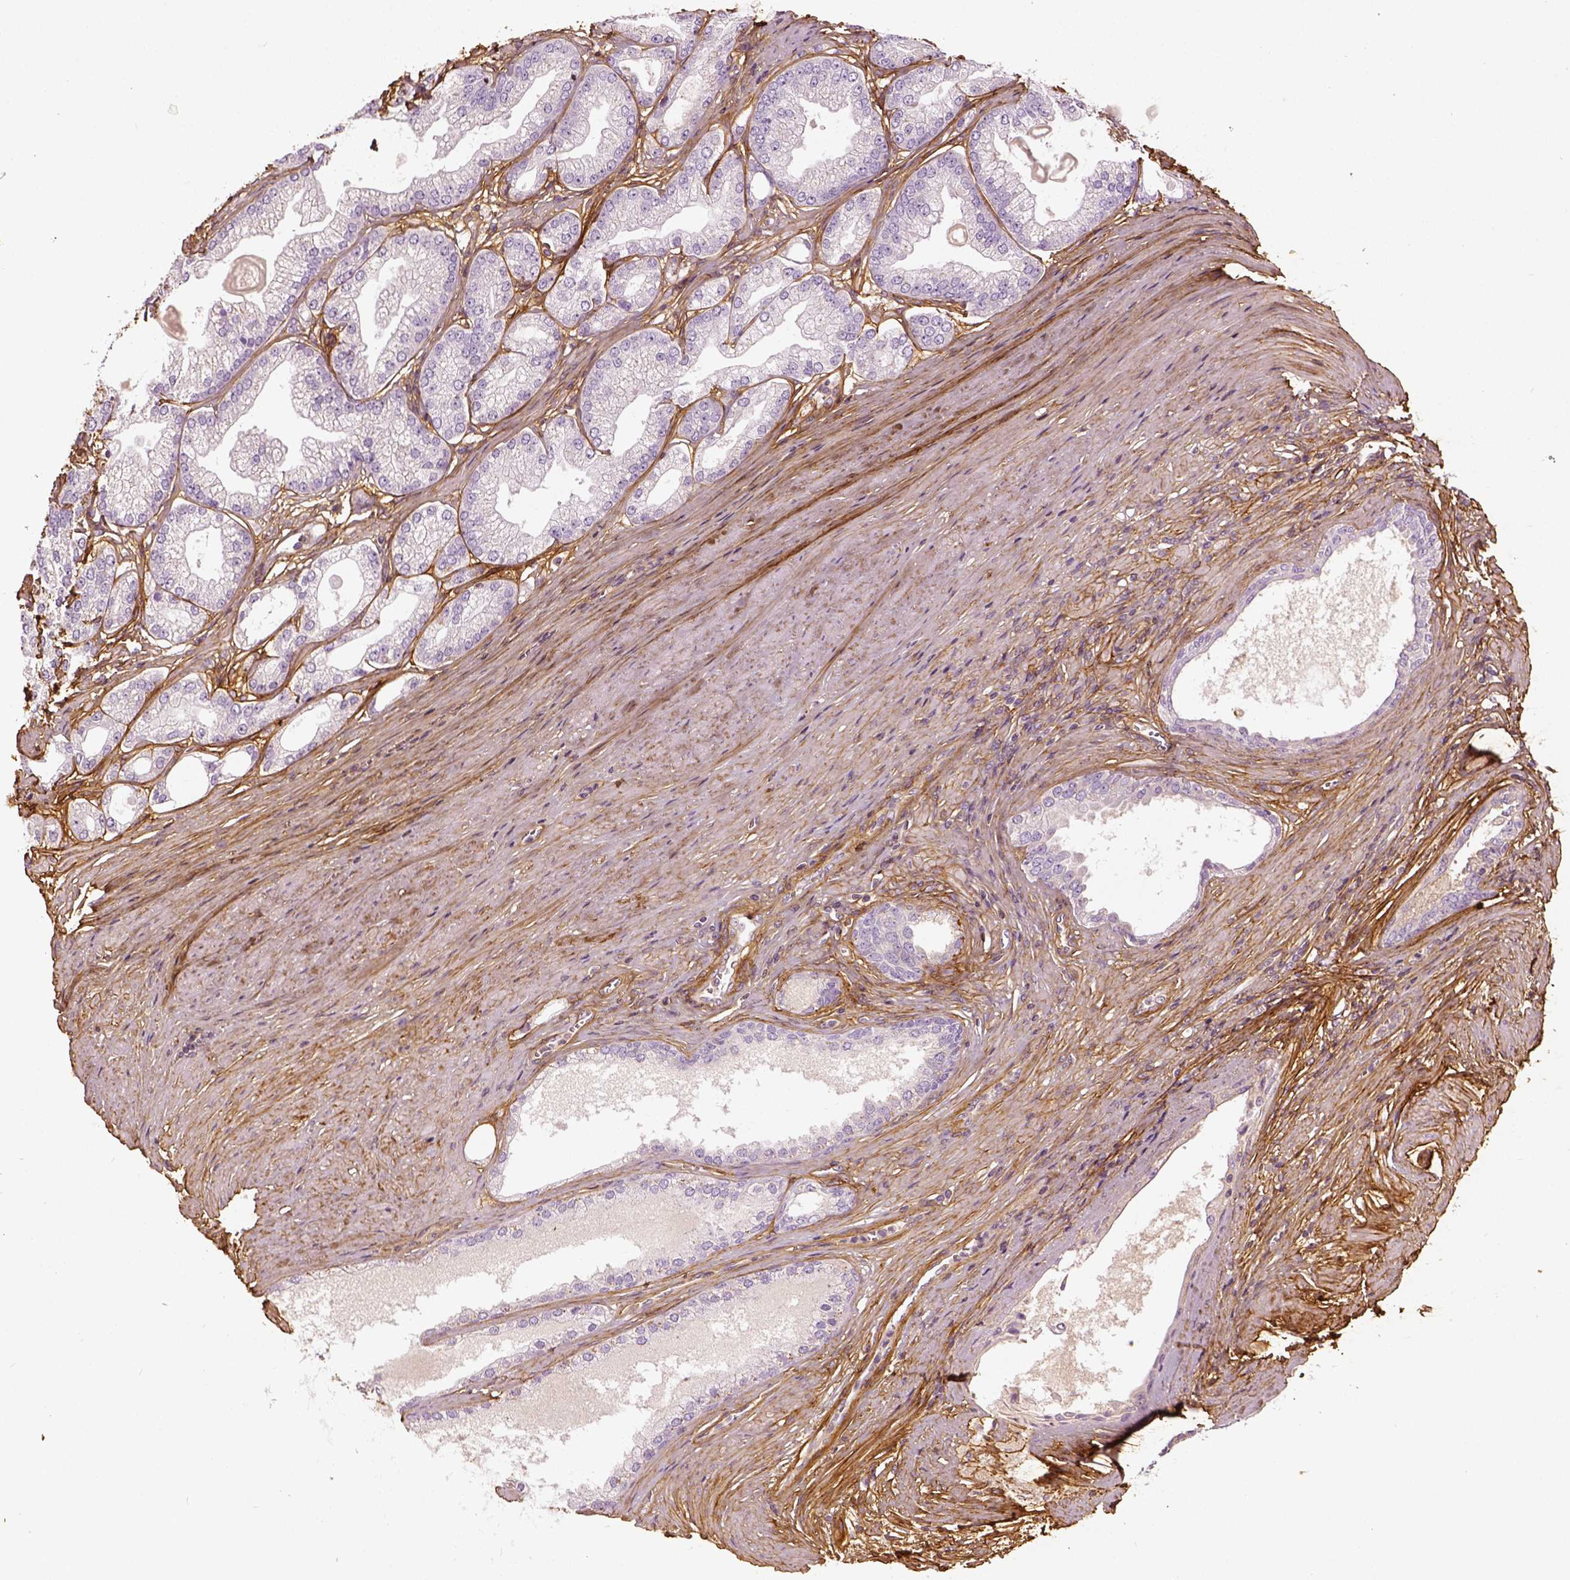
{"staining": {"intensity": "negative", "quantity": "none", "location": "none"}, "tissue": "prostate cancer", "cell_type": "Tumor cells", "image_type": "cancer", "snomed": [{"axis": "morphology", "description": "Adenocarcinoma, NOS"}, {"axis": "topography", "description": "Prostate and seminal vesicle, NOS"}, {"axis": "topography", "description": "Prostate"}], "caption": "Tumor cells show no significant staining in adenocarcinoma (prostate).", "gene": "COL6A2", "patient": {"sex": "male", "age": 77}}